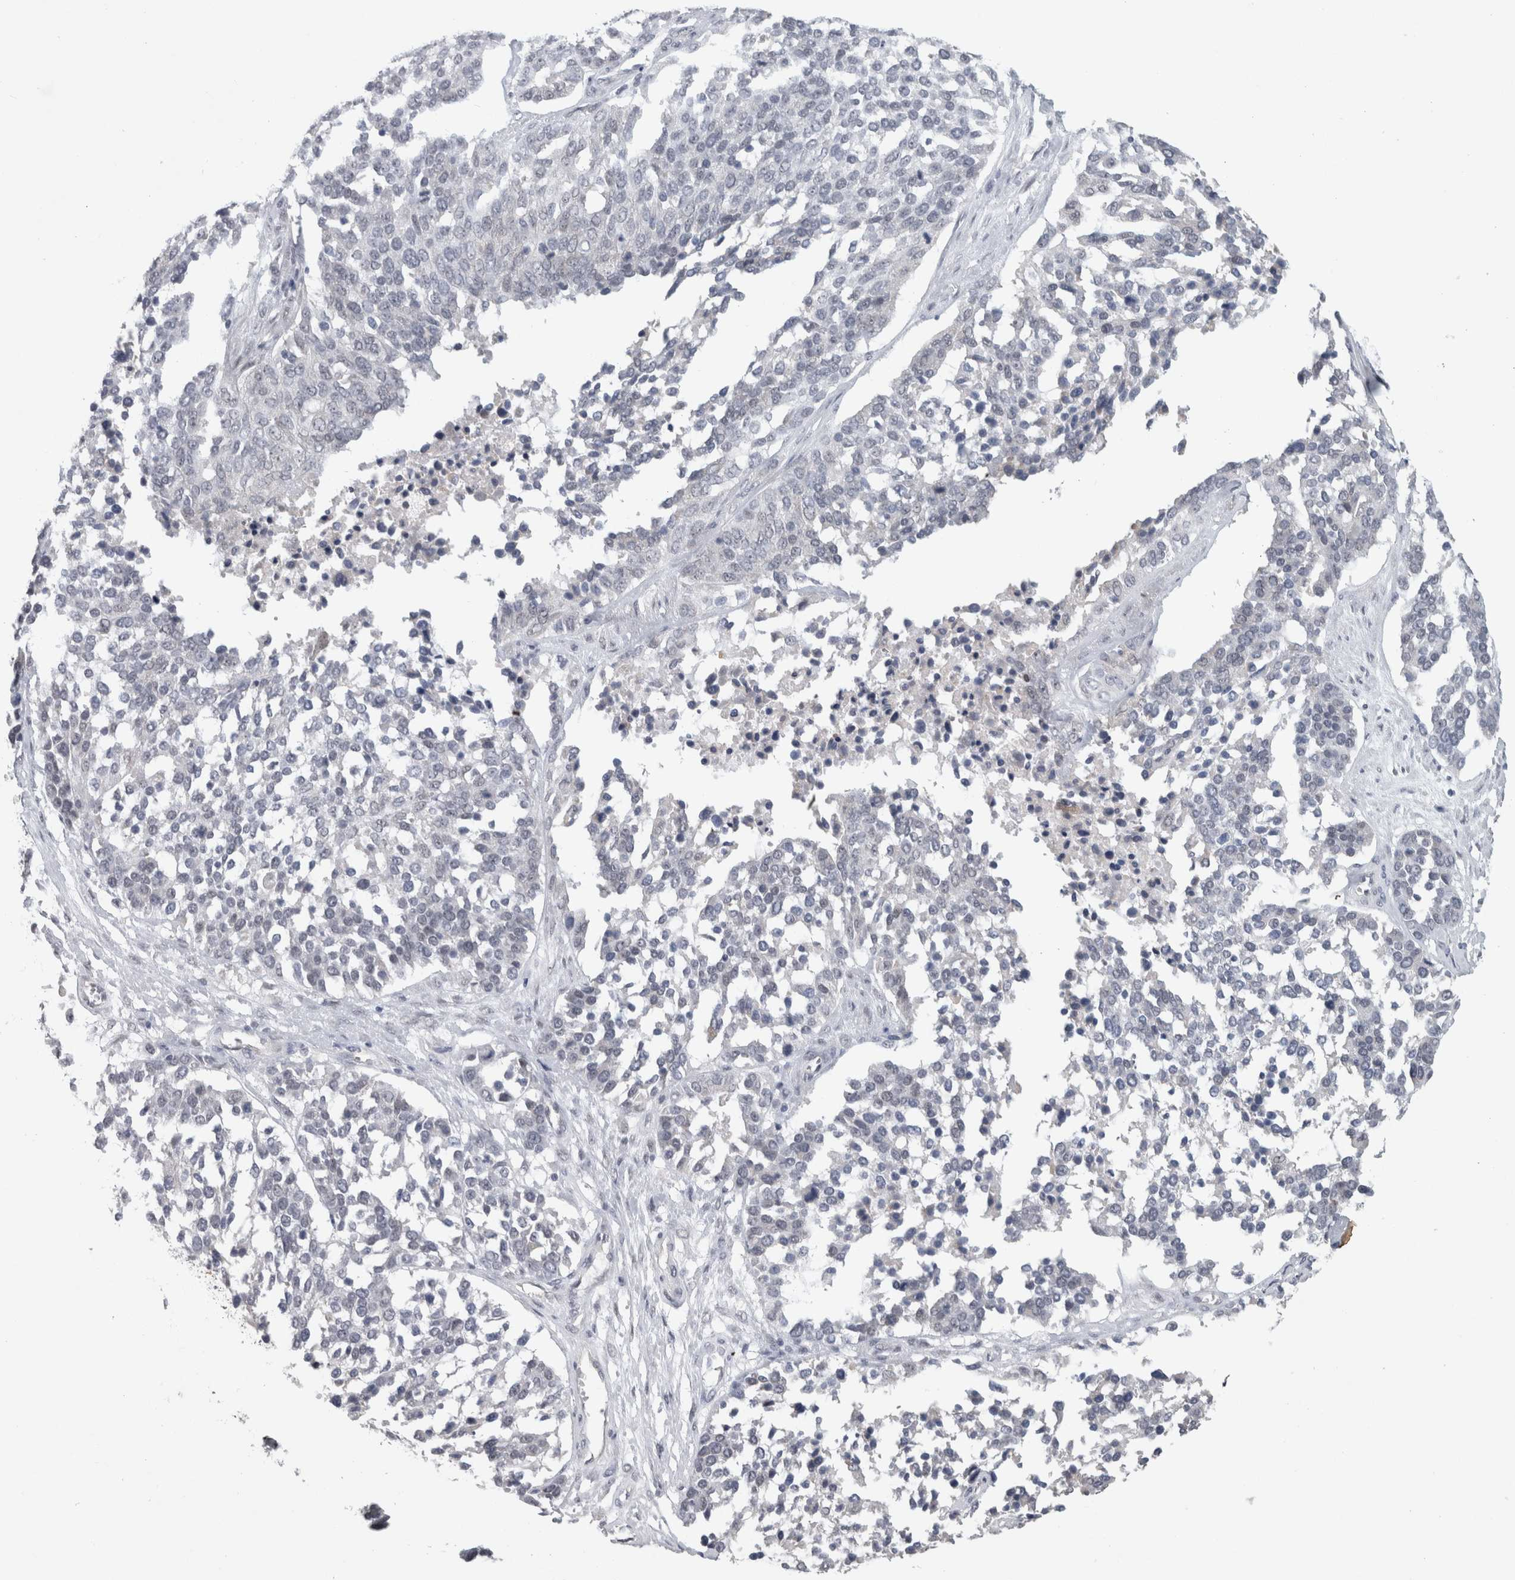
{"staining": {"intensity": "negative", "quantity": "none", "location": "none"}, "tissue": "ovarian cancer", "cell_type": "Tumor cells", "image_type": "cancer", "snomed": [{"axis": "morphology", "description": "Cystadenocarcinoma, serous, NOS"}, {"axis": "topography", "description": "Ovary"}], "caption": "Immunohistochemical staining of serous cystadenocarcinoma (ovarian) shows no significant expression in tumor cells. (DAB immunohistochemistry (IHC), high magnification).", "gene": "PRXL2A", "patient": {"sex": "female", "age": 44}}